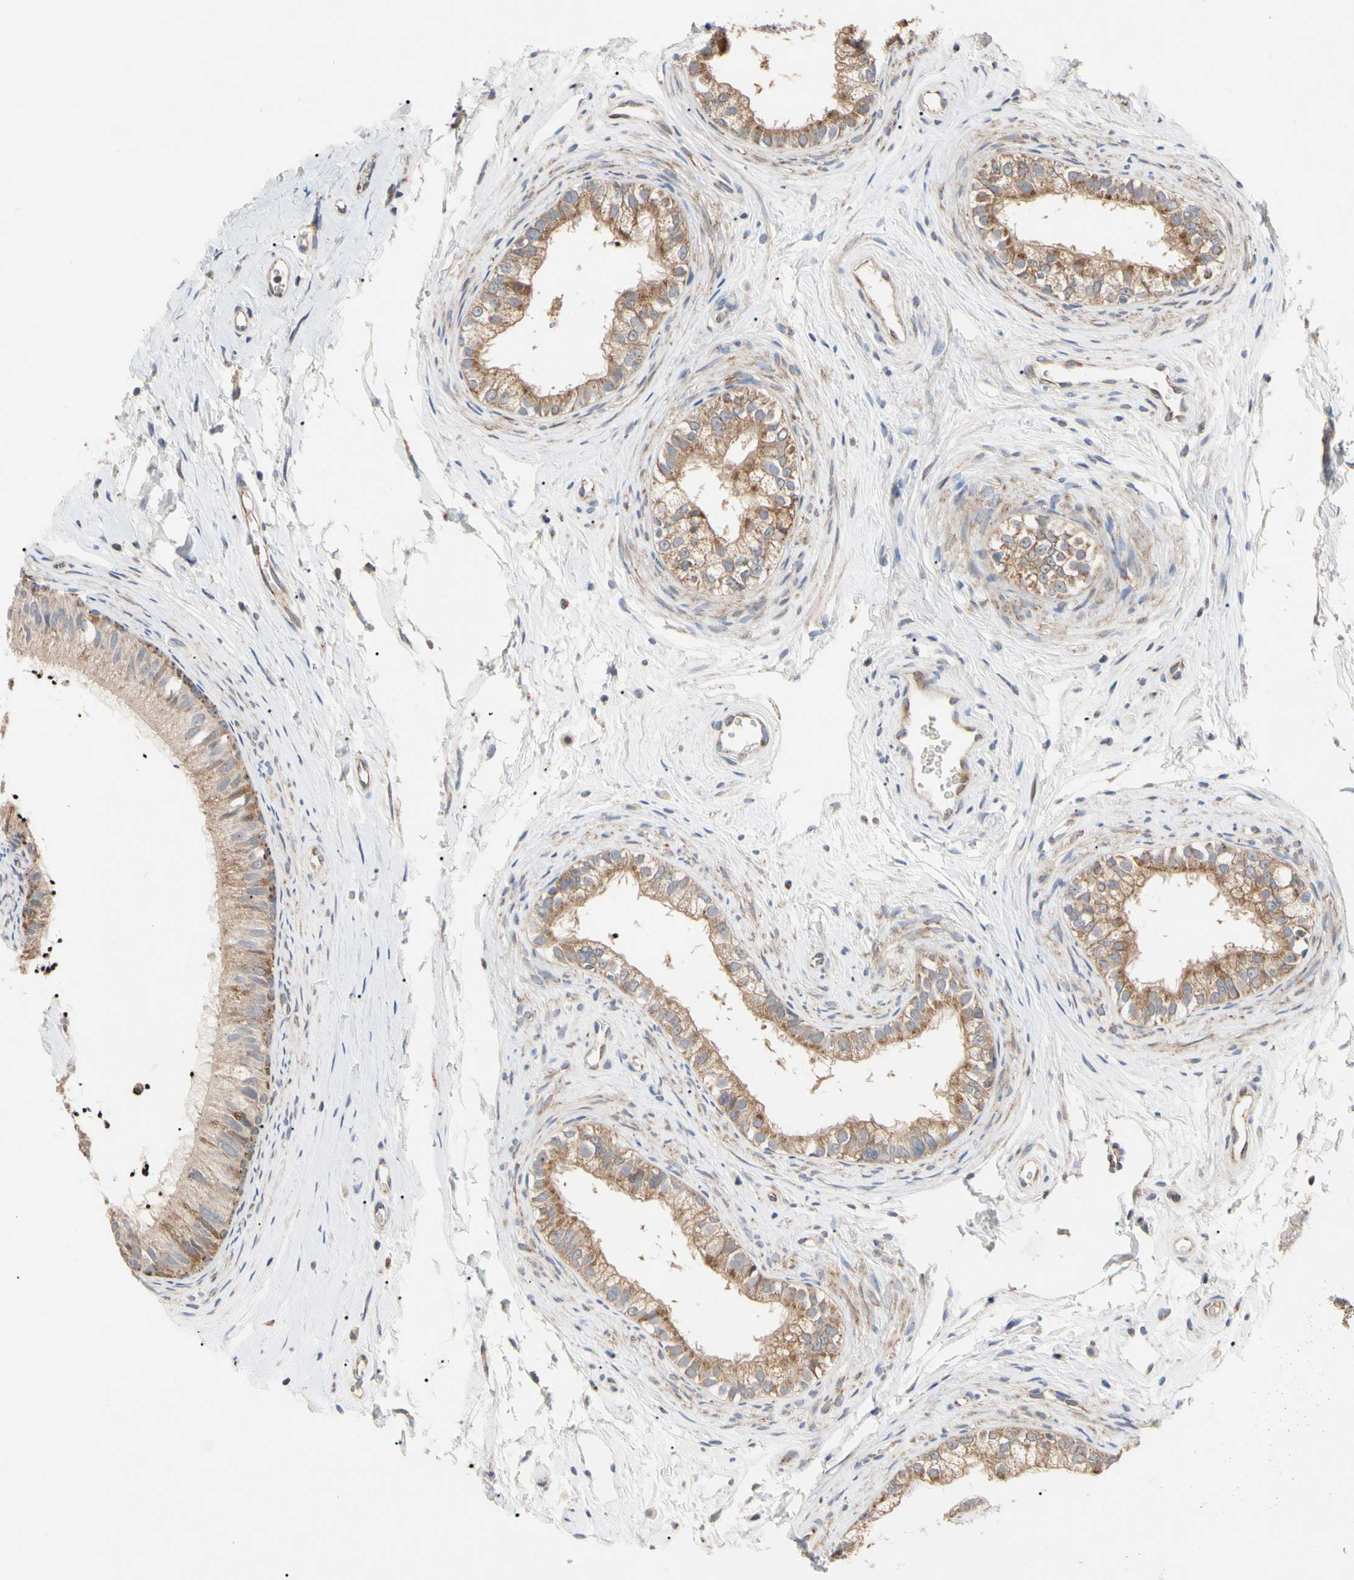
{"staining": {"intensity": "moderate", "quantity": ">75%", "location": "cytoplasmic/membranous"}, "tissue": "epididymis", "cell_type": "Glandular cells", "image_type": "normal", "snomed": [{"axis": "morphology", "description": "Normal tissue, NOS"}, {"axis": "topography", "description": "Epididymis"}], "caption": "A brown stain shows moderate cytoplasmic/membranous positivity of a protein in glandular cells of benign epididymis. (DAB (3,3'-diaminobenzidine) = brown stain, brightfield microscopy at high magnification).", "gene": "GPD2", "patient": {"sex": "male", "age": 56}}